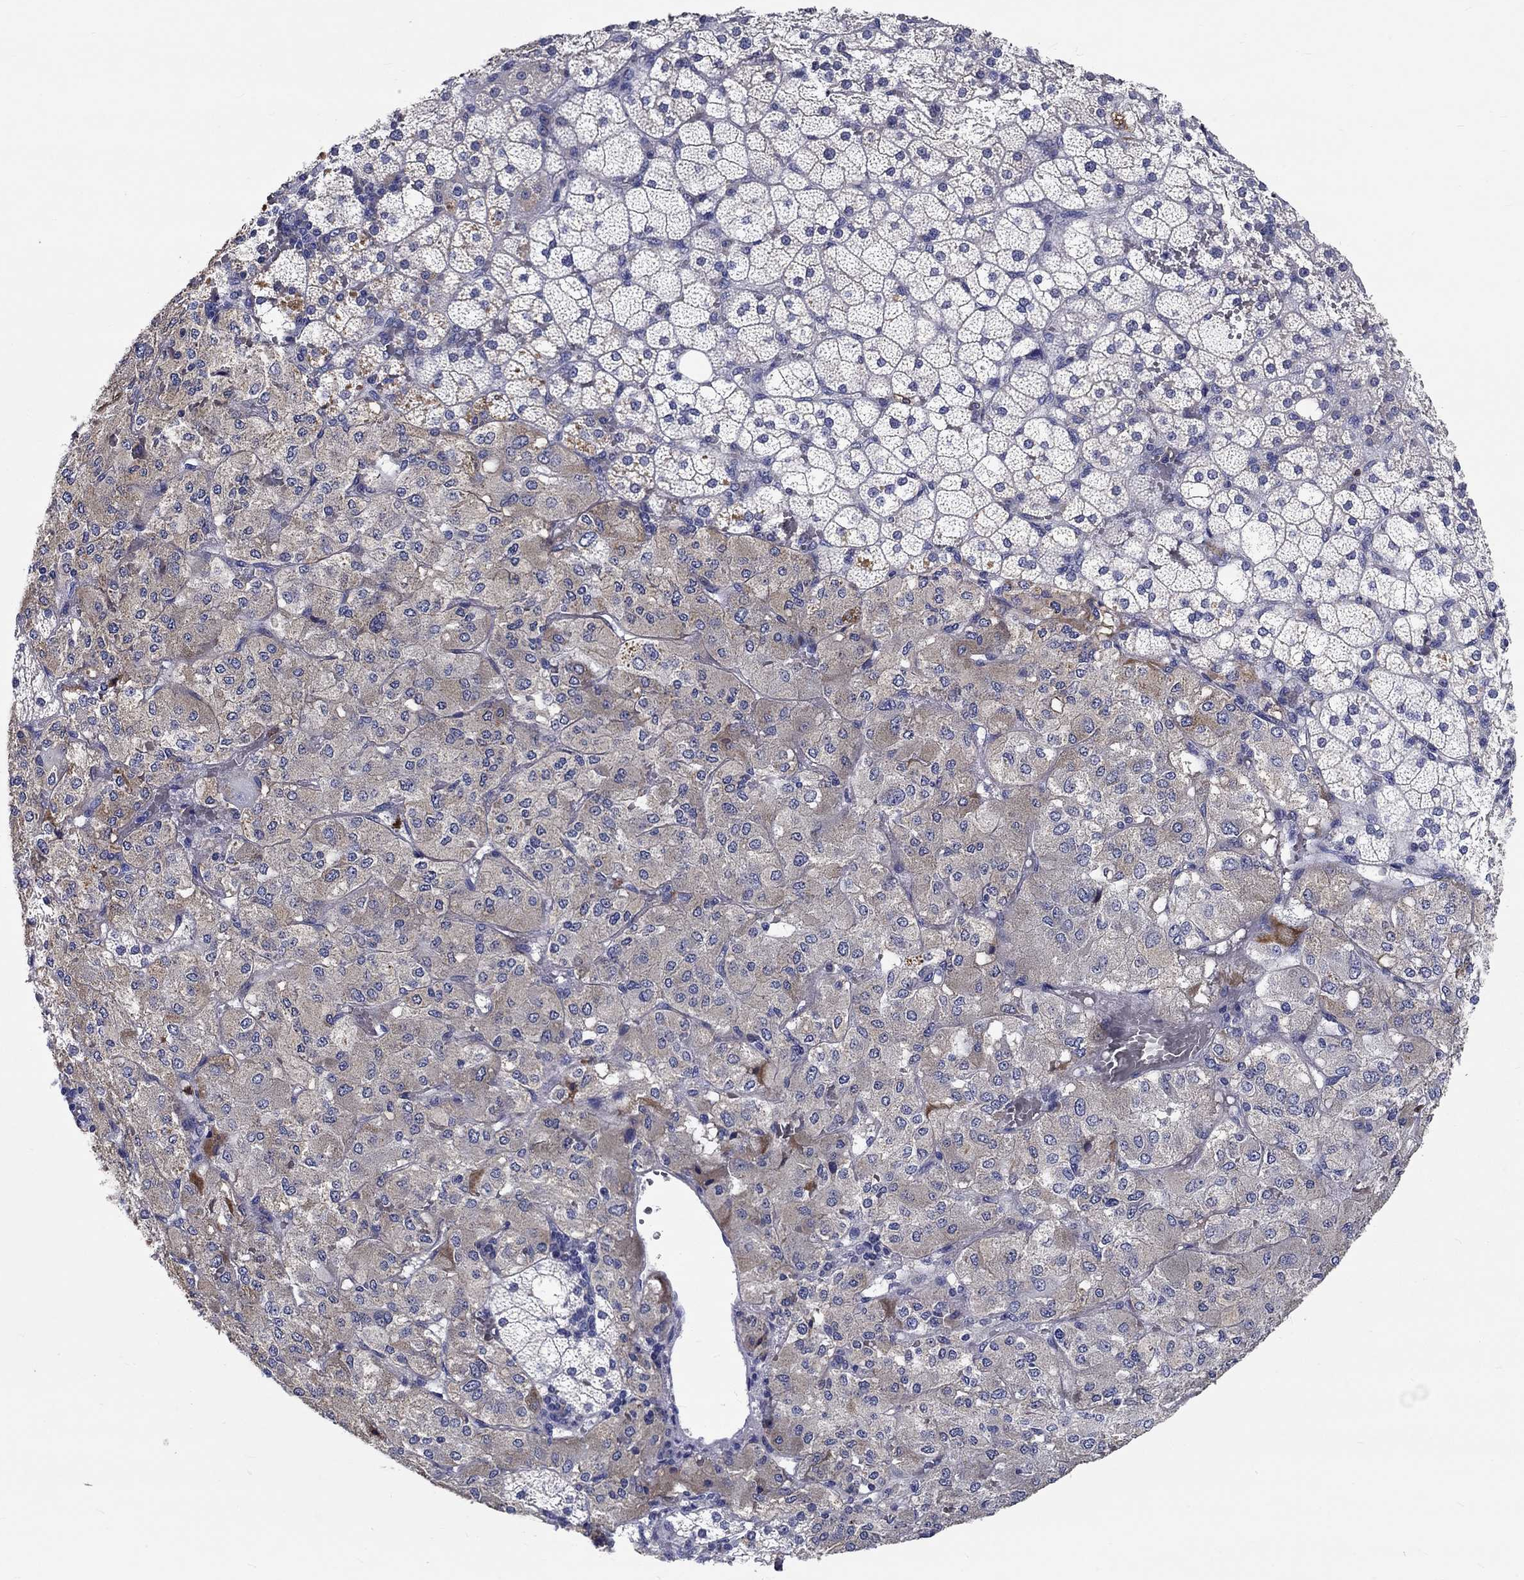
{"staining": {"intensity": "strong", "quantity": "<25%", "location": "cytoplasmic/membranous"}, "tissue": "adrenal gland", "cell_type": "Glandular cells", "image_type": "normal", "snomed": [{"axis": "morphology", "description": "Normal tissue, NOS"}, {"axis": "topography", "description": "Adrenal gland"}], "caption": "Protein staining of normal adrenal gland displays strong cytoplasmic/membranous expression in approximately <25% of glandular cells.", "gene": "CHIT1", "patient": {"sex": "male", "age": 53}}